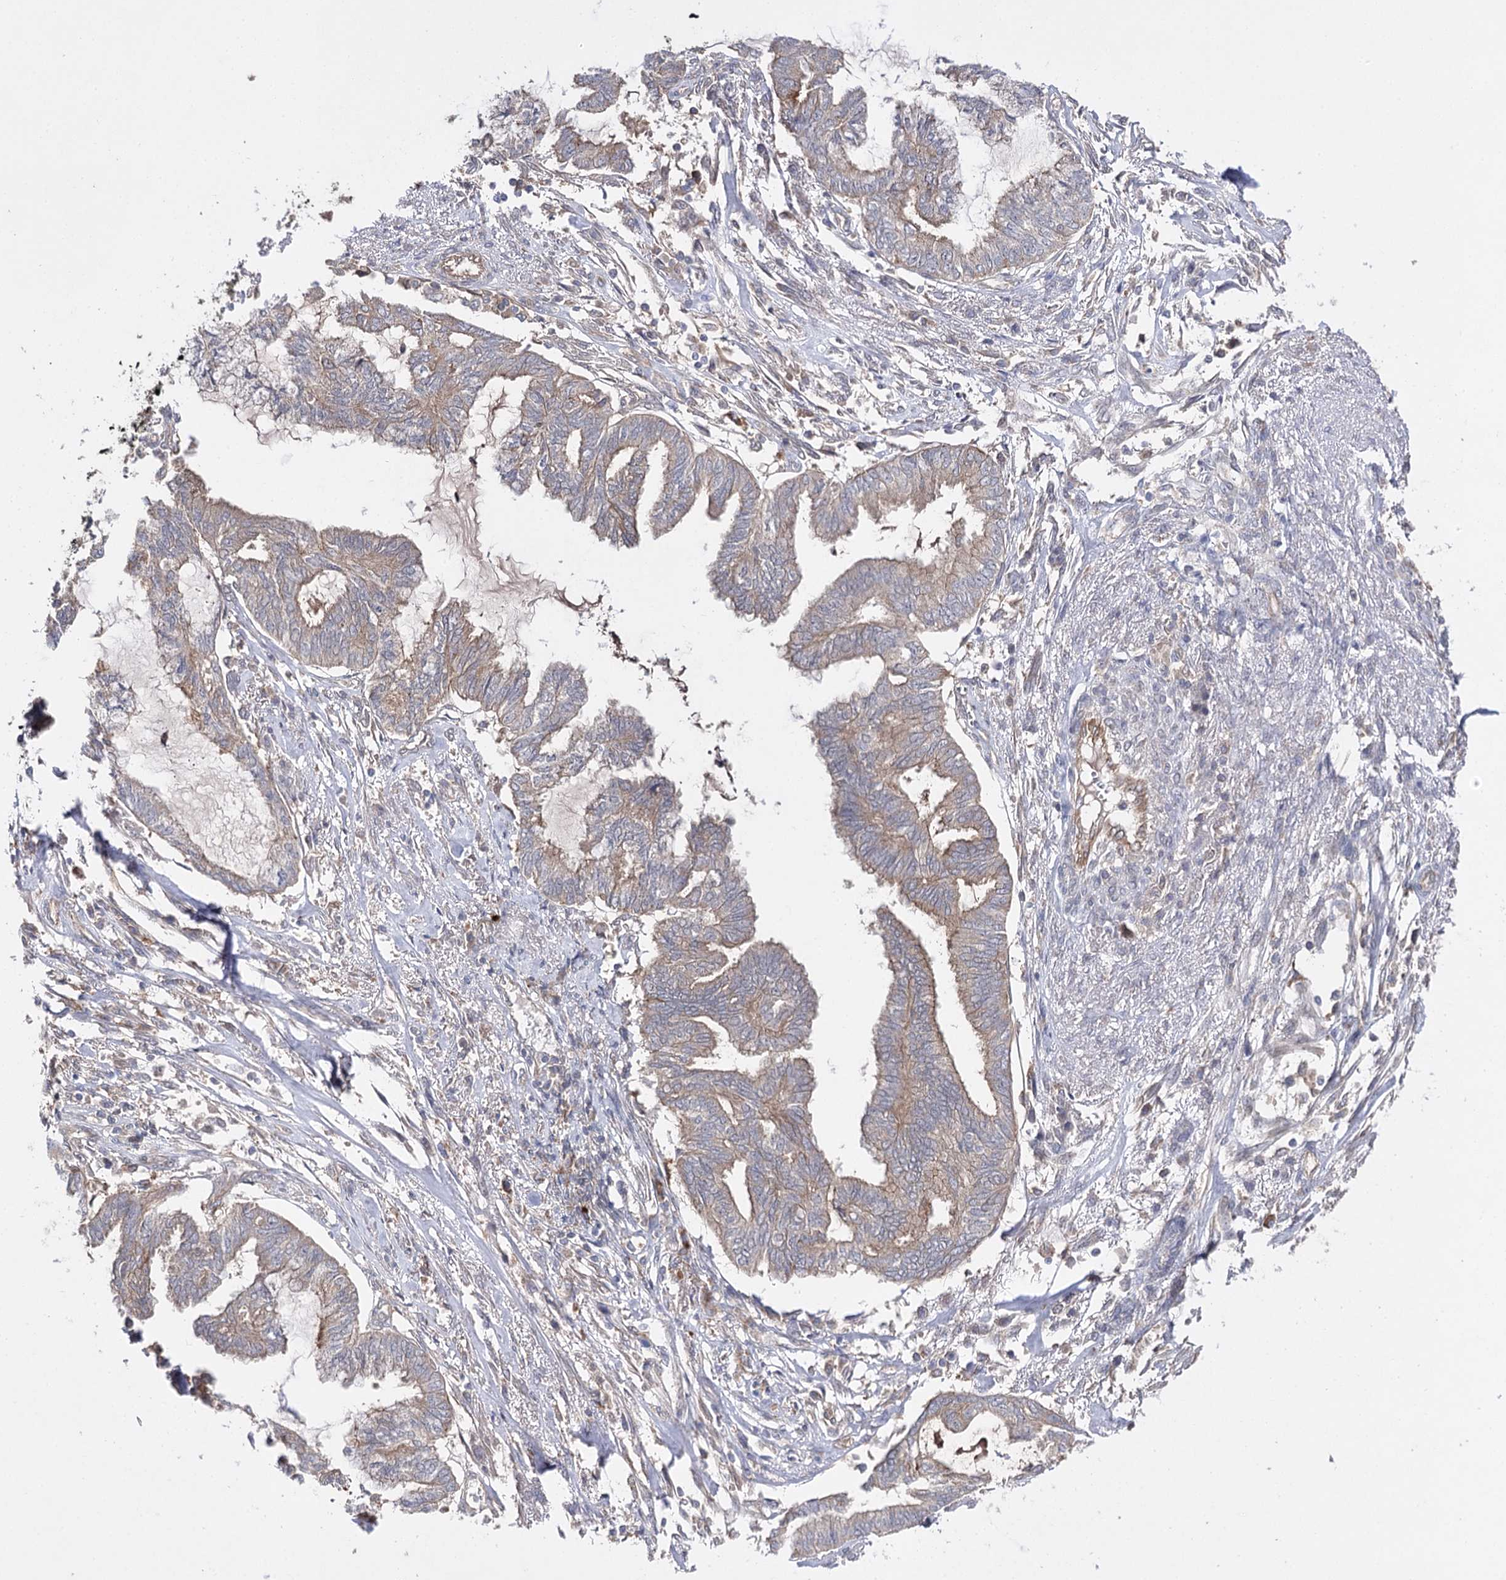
{"staining": {"intensity": "weak", "quantity": "25%-75%", "location": "cytoplasmic/membranous"}, "tissue": "endometrial cancer", "cell_type": "Tumor cells", "image_type": "cancer", "snomed": [{"axis": "morphology", "description": "Adenocarcinoma, NOS"}, {"axis": "topography", "description": "Endometrium"}], "caption": "Protein analysis of endometrial adenocarcinoma tissue demonstrates weak cytoplasmic/membranous staining in about 25%-75% of tumor cells. The staining was performed using DAB (3,3'-diaminobenzidine) to visualize the protein expression in brown, while the nuclei were stained in blue with hematoxylin (Magnification: 20x).", "gene": "BCR", "patient": {"sex": "female", "age": 86}}